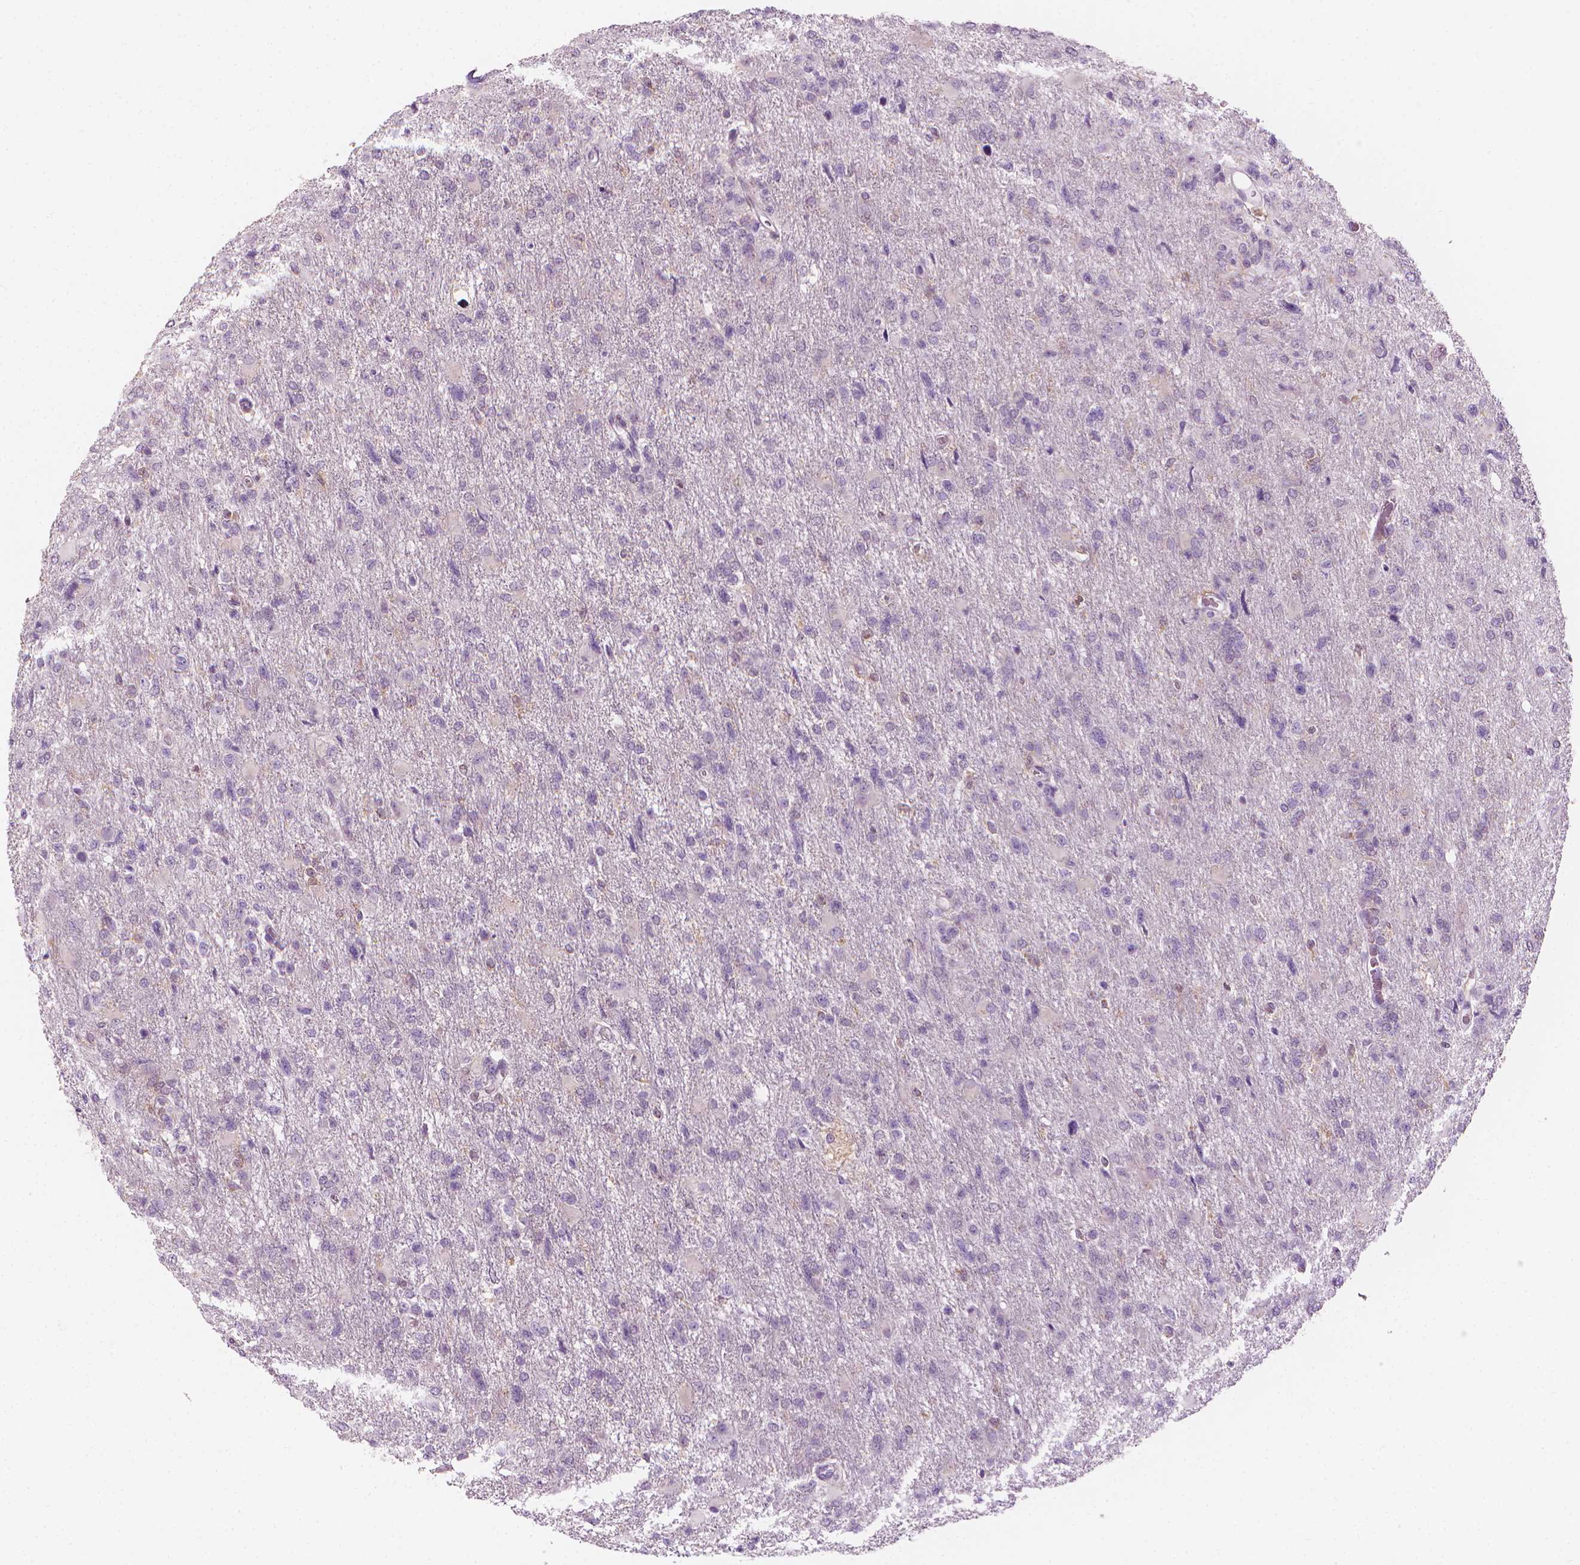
{"staining": {"intensity": "negative", "quantity": "none", "location": "none"}, "tissue": "glioma", "cell_type": "Tumor cells", "image_type": "cancer", "snomed": [{"axis": "morphology", "description": "Glioma, malignant, High grade"}, {"axis": "topography", "description": "Brain"}], "caption": "Tumor cells are negative for protein expression in human glioma.", "gene": "SHMT1", "patient": {"sex": "male", "age": 68}}